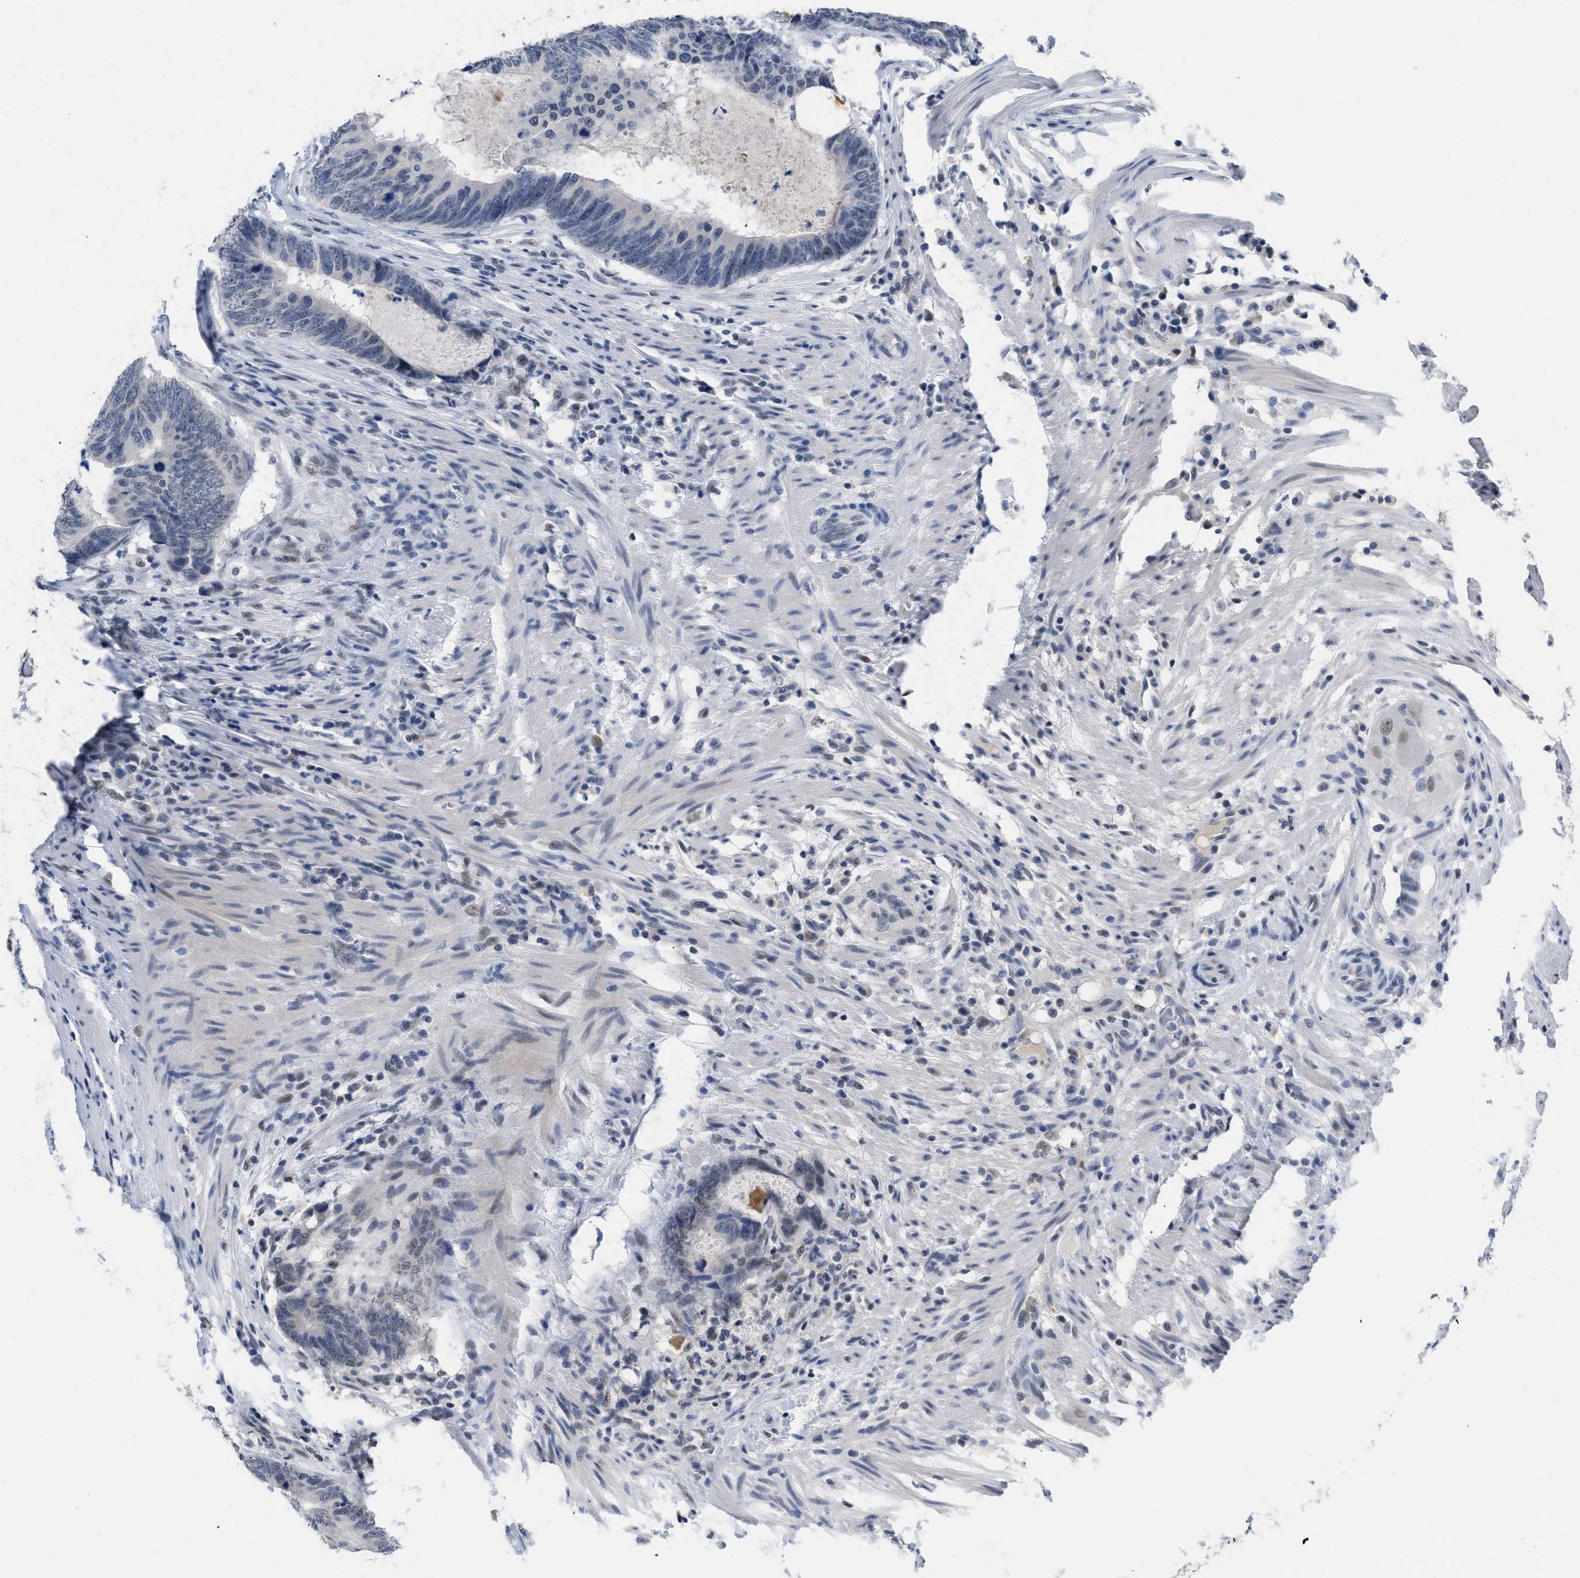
{"staining": {"intensity": "moderate", "quantity": "<25%", "location": "nuclear"}, "tissue": "colorectal cancer", "cell_type": "Tumor cells", "image_type": "cancer", "snomed": [{"axis": "morphology", "description": "Adenocarcinoma, NOS"}, {"axis": "topography", "description": "Colon"}], "caption": "Colorectal cancer (adenocarcinoma) stained with immunohistochemistry (IHC) displays moderate nuclear staining in about <25% of tumor cells.", "gene": "GGNBP2", "patient": {"sex": "male", "age": 56}}